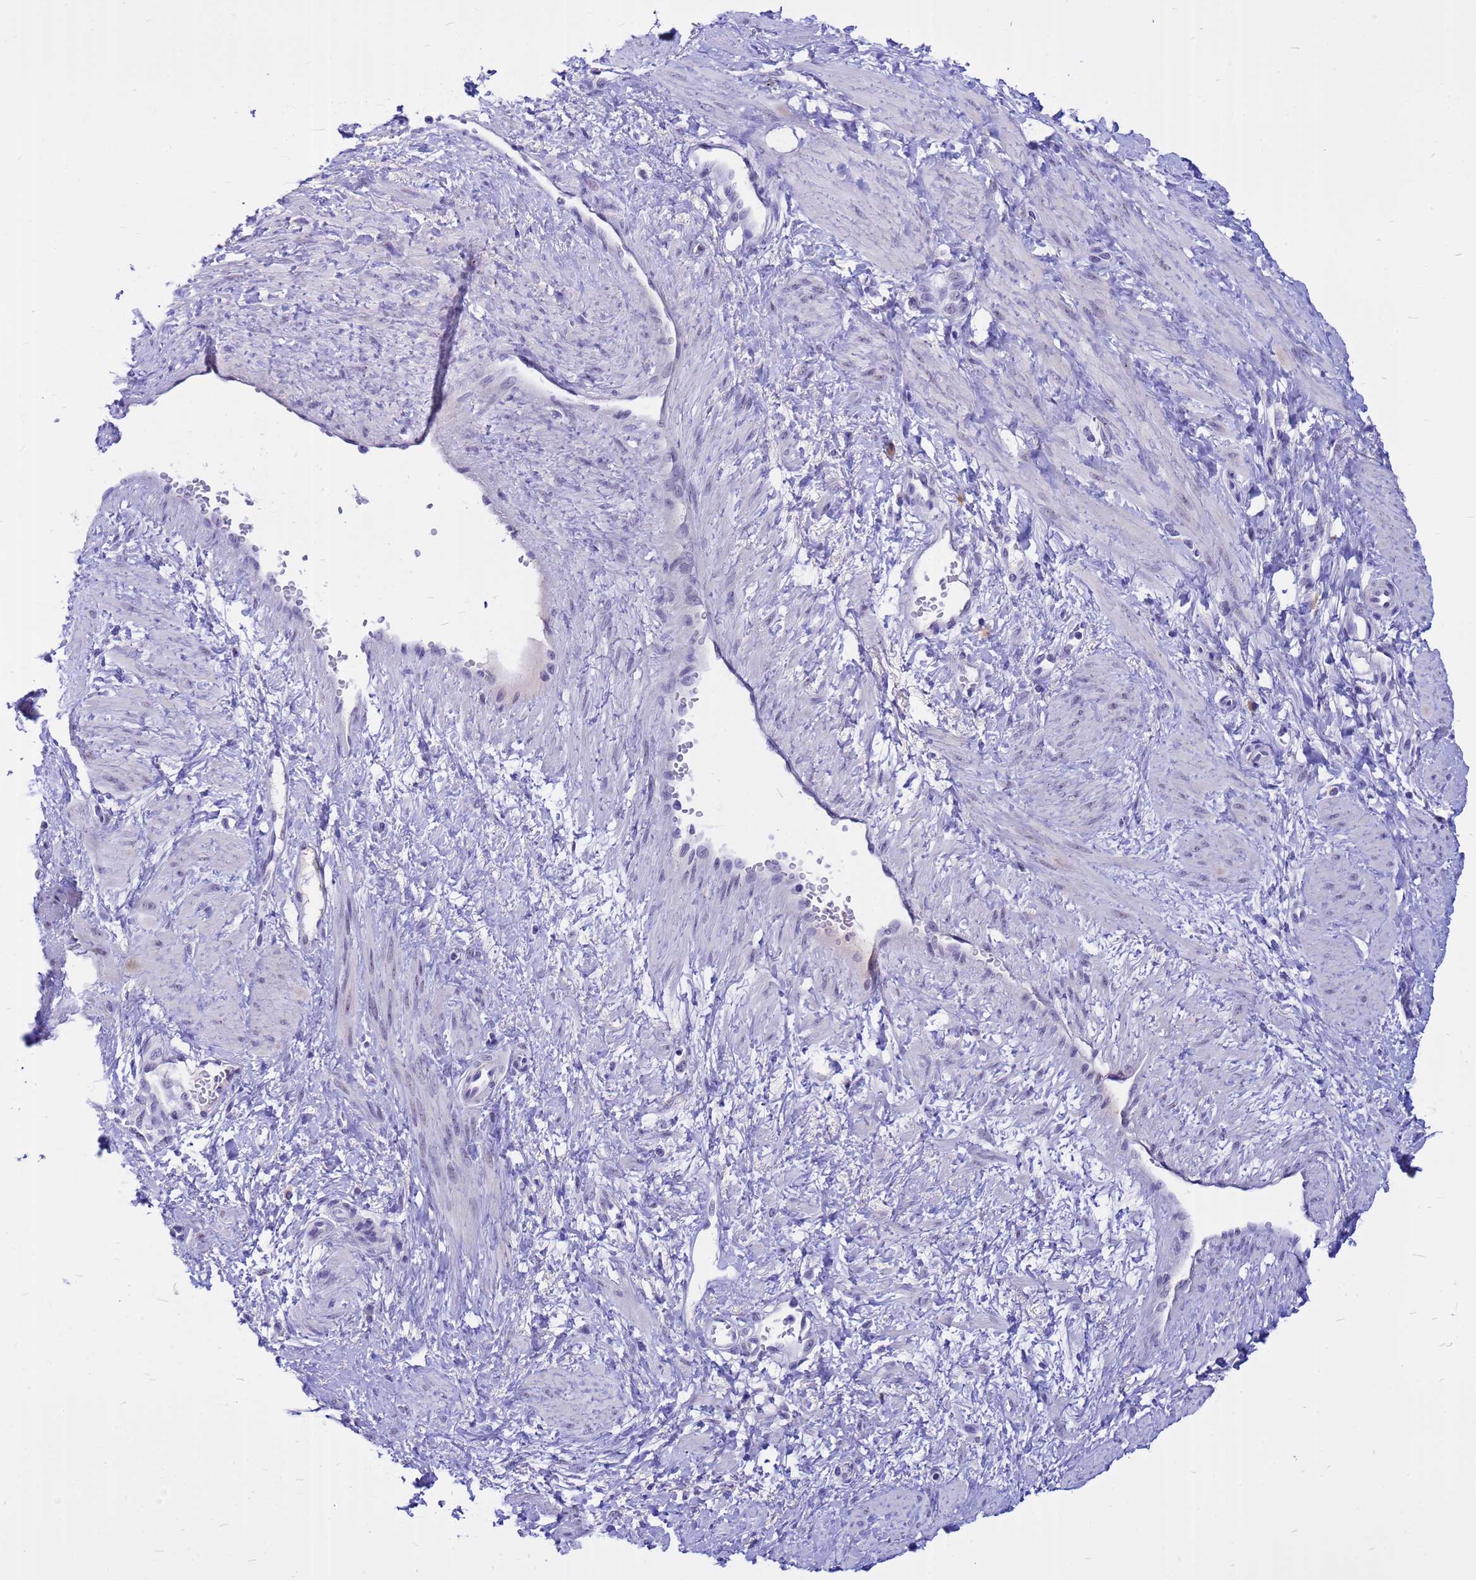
{"staining": {"intensity": "negative", "quantity": "none", "location": "none"}, "tissue": "smooth muscle", "cell_type": "Smooth muscle cells", "image_type": "normal", "snomed": [{"axis": "morphology", "description": "Normal tissue, NOS"}, {"axis": "topography", "description": "Smooth muscle"}, {"axis": "topography", "description": "Uterus"}], "caption": "The photomicrograph shows no significant expression in smooth muscle cells of smooth muscle.", "gene": "DMRTC2", "patient": {"sex": "female", "age": 39}}